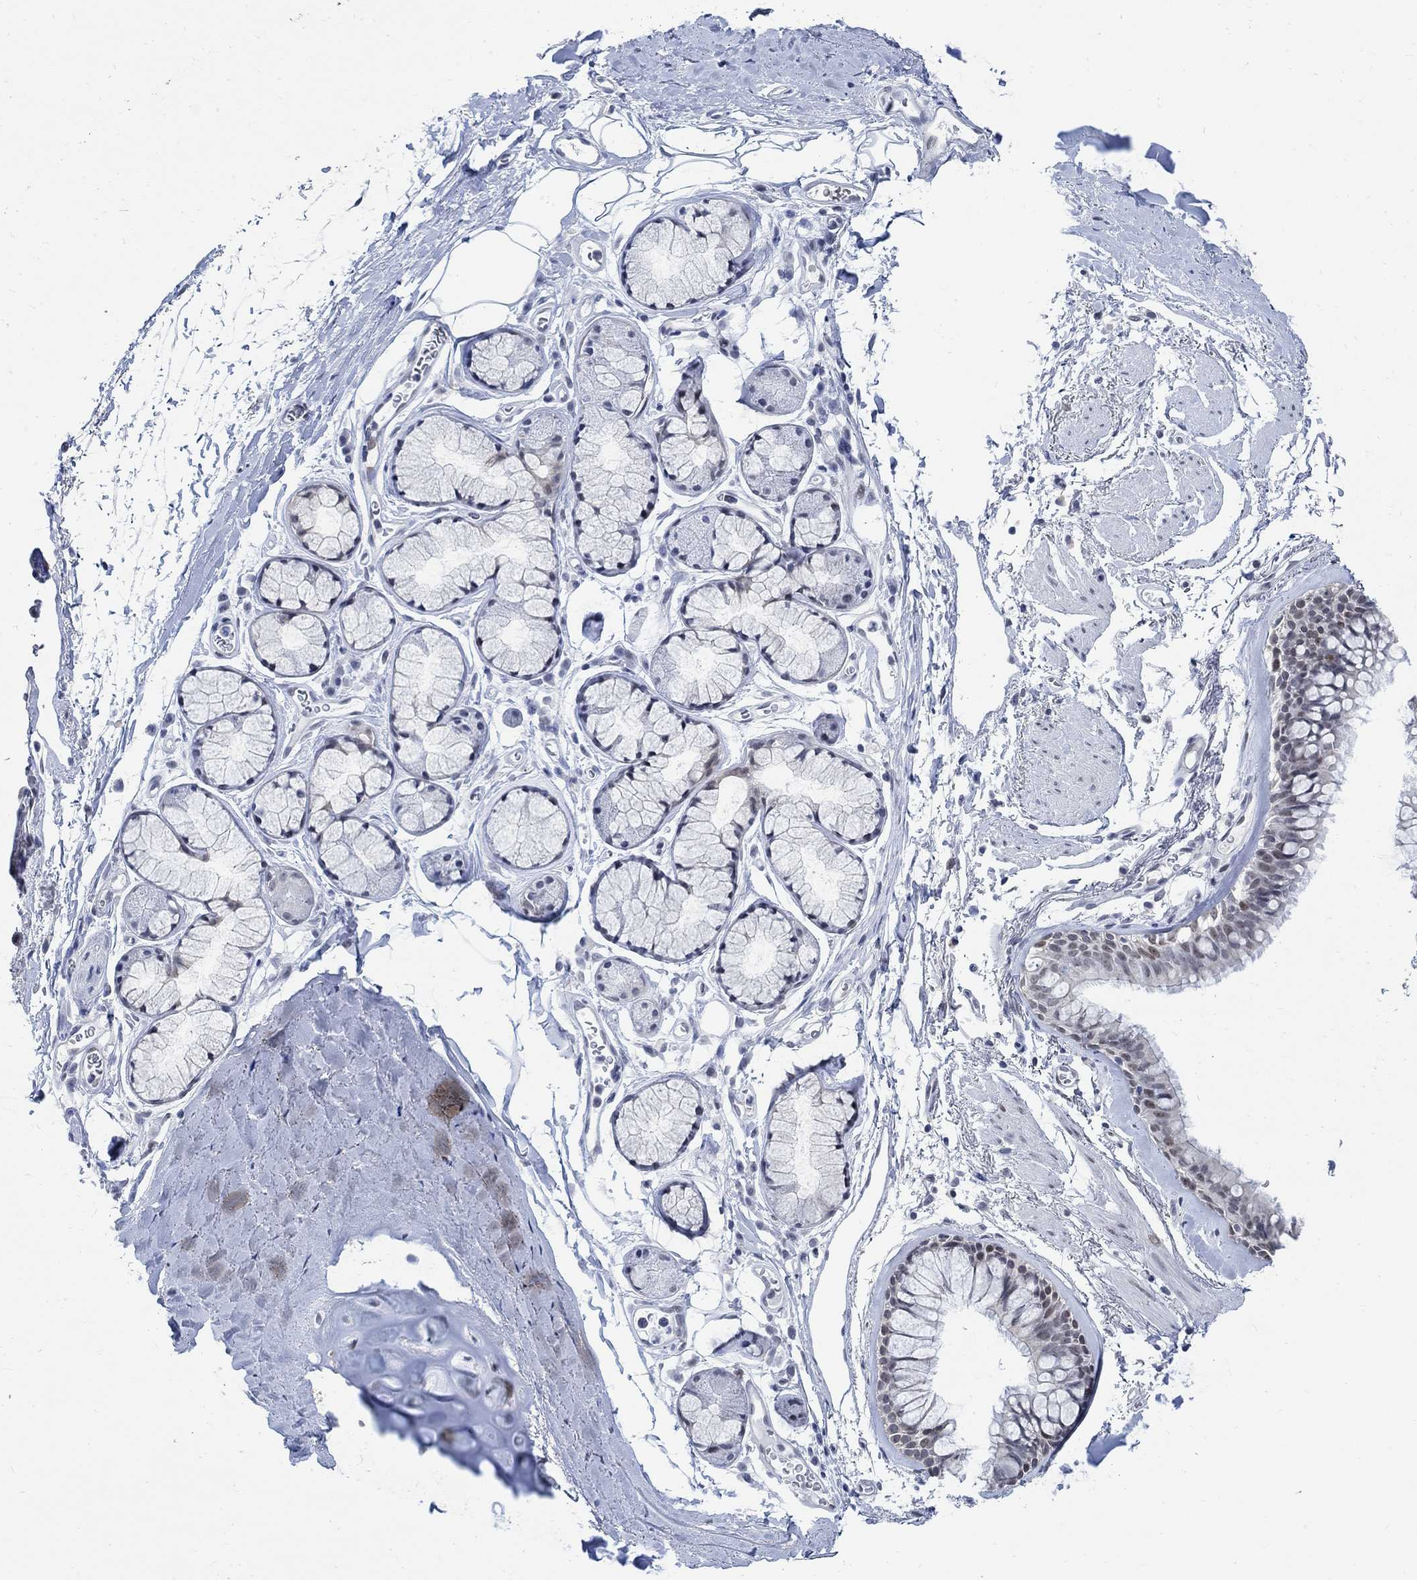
{"staining": {"intensity": "weak", "quantity": "<25%", "location": "nuclear"}, "tissue": "bronchus", "cell_type": "Respiratory epithelial cells", "image_type": "normal", "snomed": [{"axis": "morphology", "description": "Normal tissue, NOS"}, {"axis": "morphology", "description": "Squamous cell carcinoma, NOS"}, {"axis": "topography", "description": "Cartilage tissue"}, {"axis": "topography", "description": "Bronchus"}], "caption": "Micrograph shows no protein staining in respiratory epithelial cells of benign bronchus. (DAB immunohistochemistry (IHC) visualized using brightfield microscopy, high magnification).", "gene": "DLK1", "patient": {"sex": "male", "age": 72}}